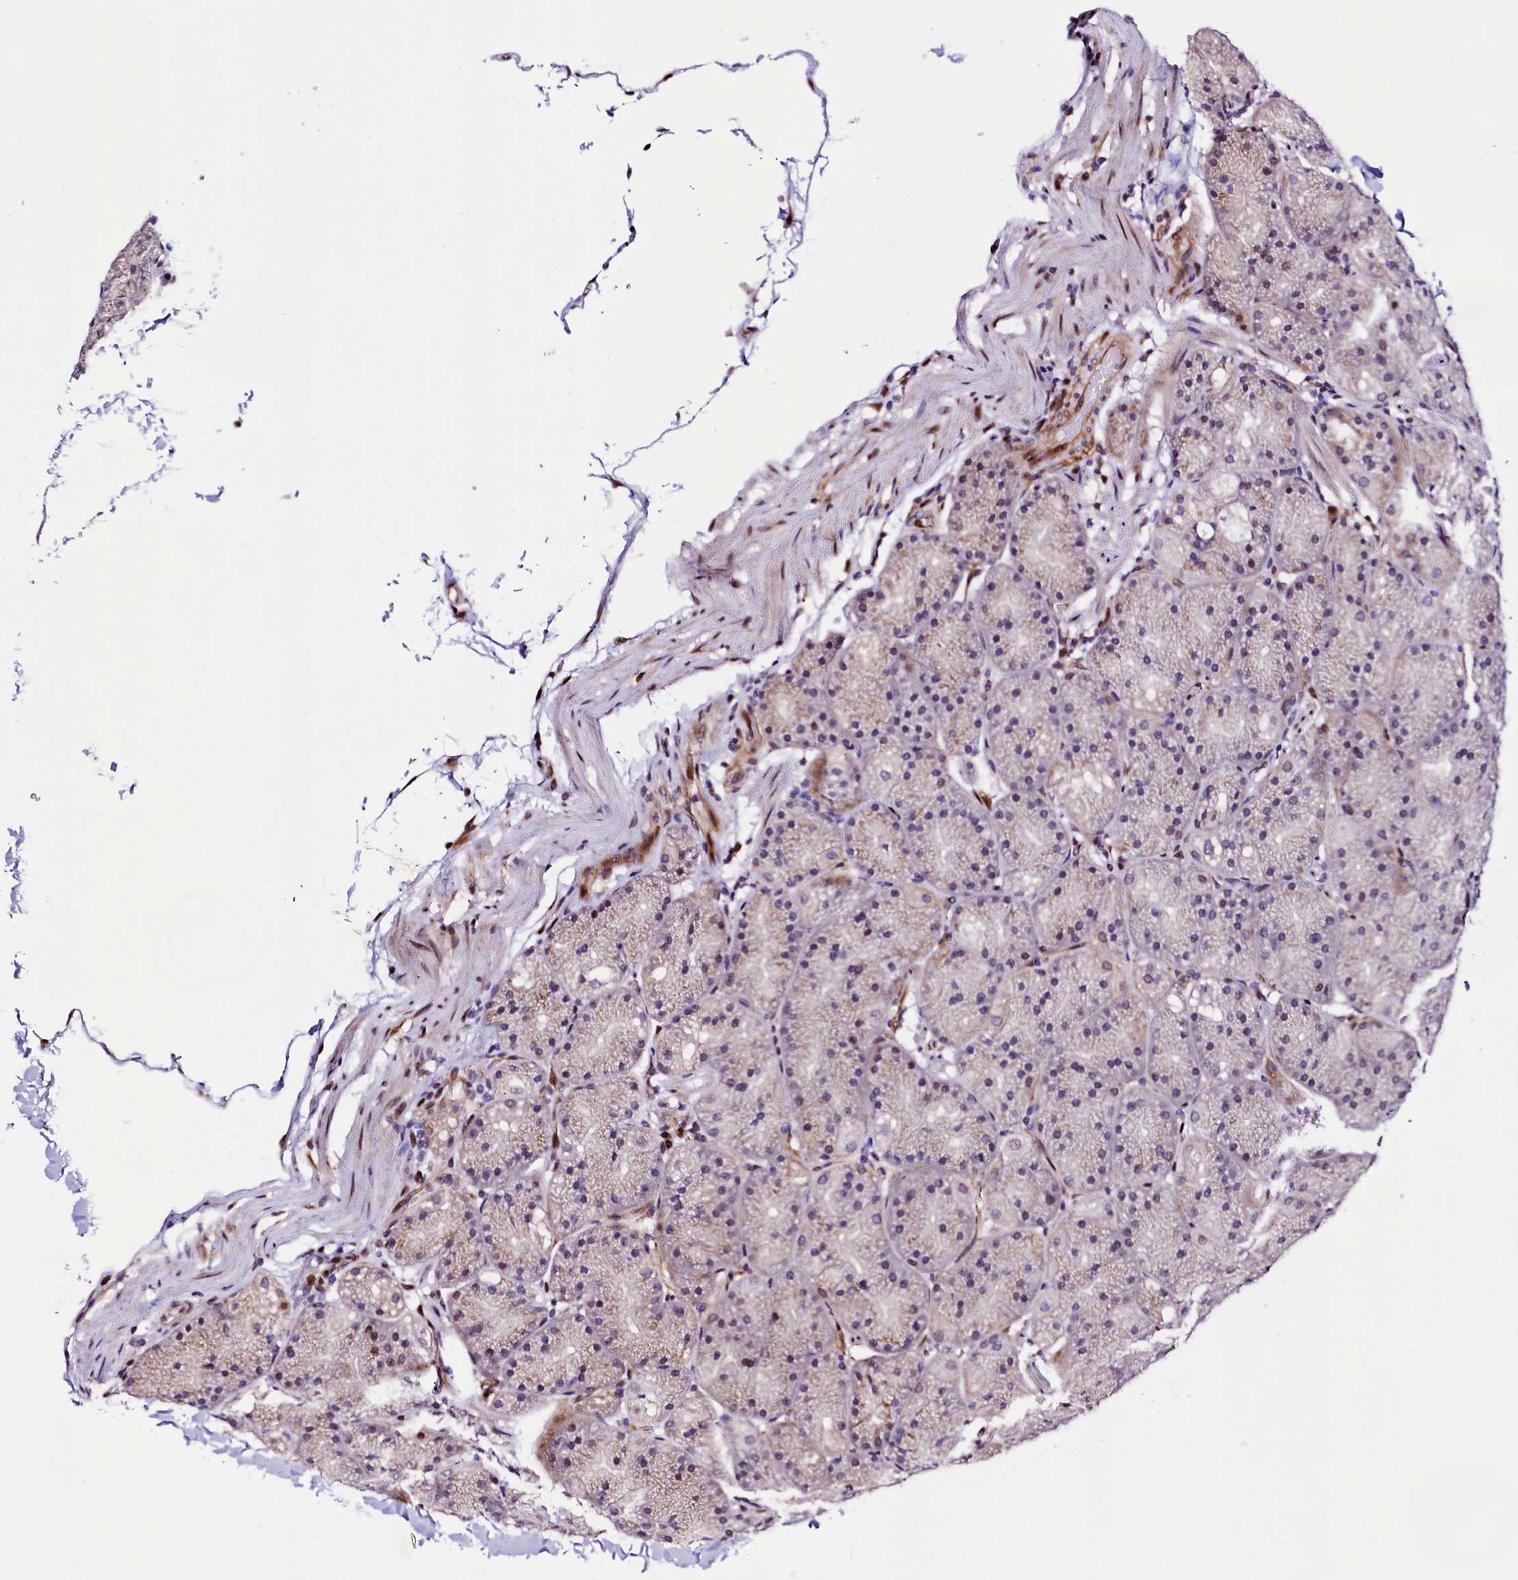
{"staining": {"intensity": "strong", "quantity": "25%-75%", "location": "cytoplasmic/membranous,nuclear"}, "tissue": "stomach", "cell_type": "Glandular cells", "image_type": "normal", "snomed": [{"axis": "morphology", "description": "Normal tissue, NOS"}, {"axis": "topography", "description": "Stomach, upper"}, {"axis": "topography", "description": "Stomach"}], "caption": "Protein expression analysis of normal stomach demonstrates strong cytoplasmic/membranous,nuclear expression in about 25%-75% of glandular cells. (DAB (3,3'-diaminobenzidine) IHC with brightfield microscopy, high magnification).", "gene": "TRMT112", "patient": {"sex": "male", "age": 48}}